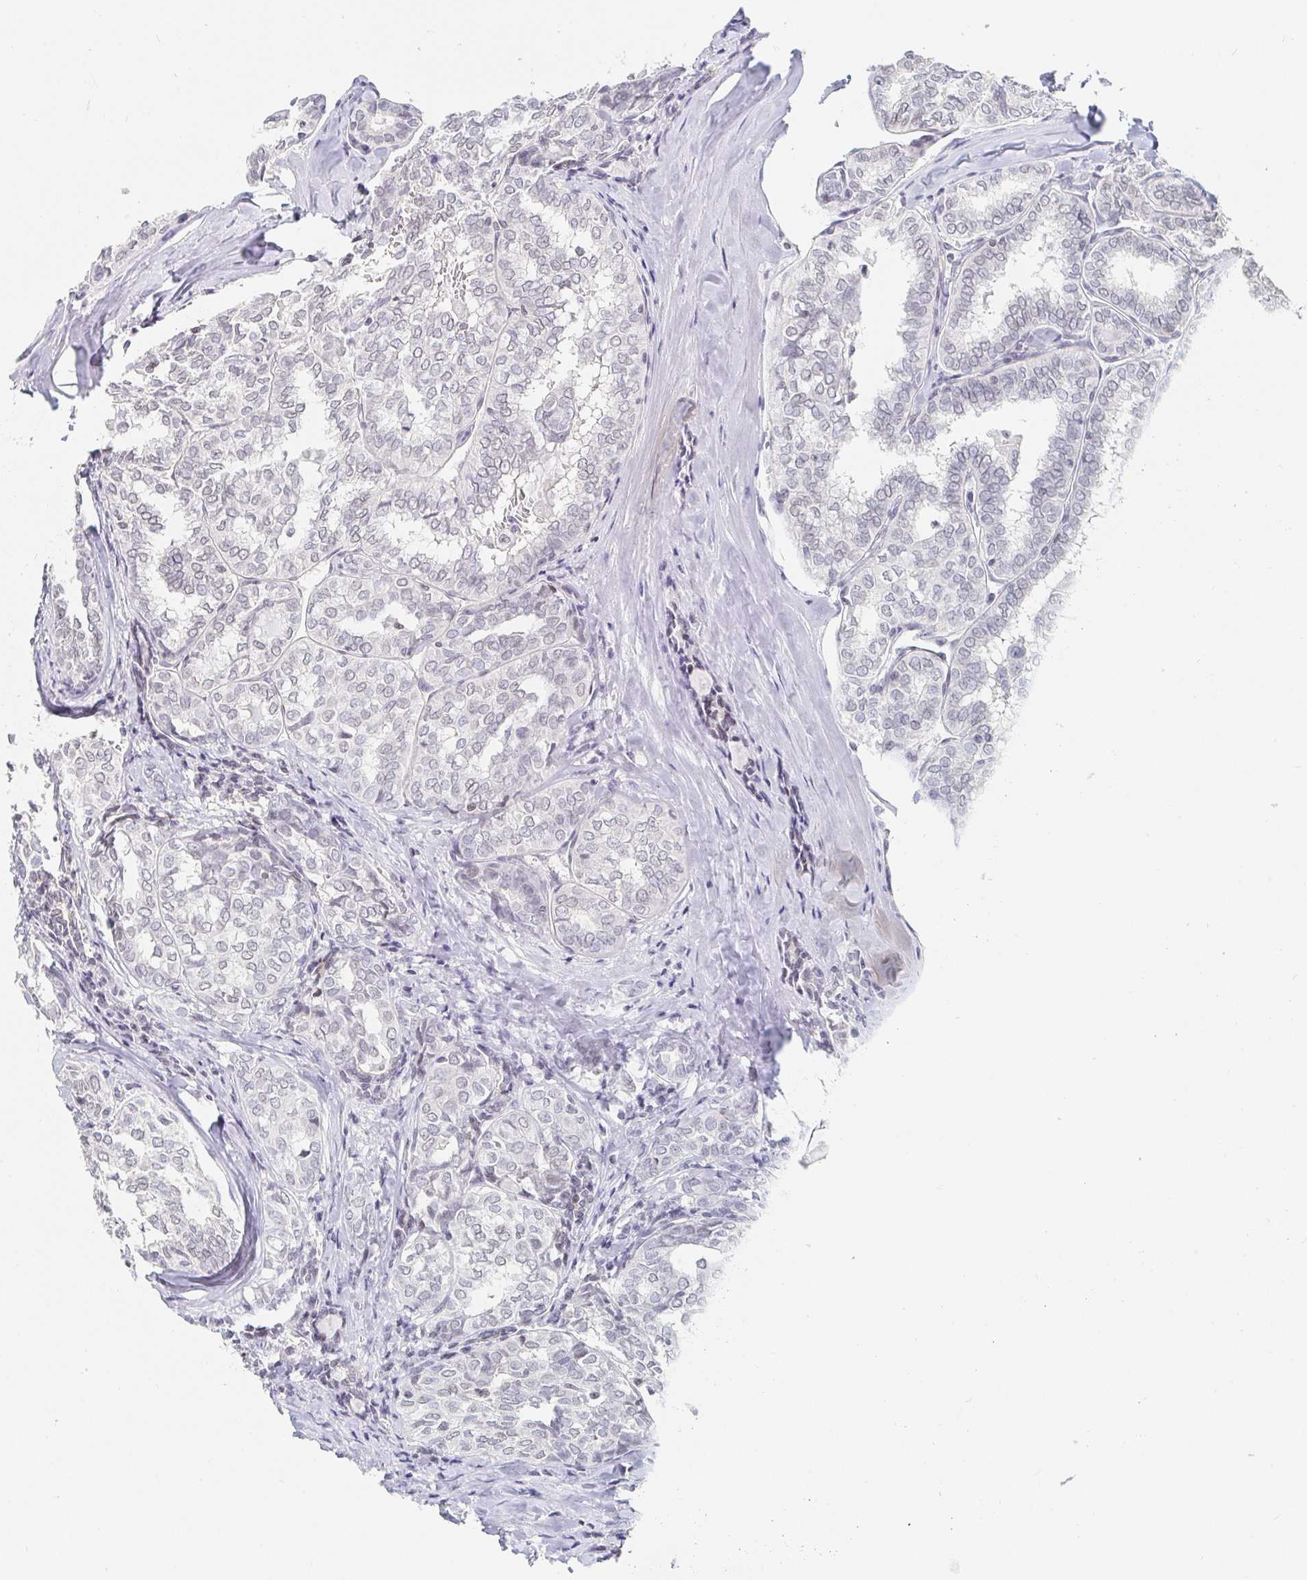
{"staining": {"intensity": "negative", "quantity": "none", "location": "none"}, "tissue": "thyroid cancer", "cell_type": "Tumor cells", "image_type": "cancer", "snomed": [{"axis": "morphology", "description": "Papillary adenocarcinoma, NOS"}, {"axis": "topography", "description": "Thyroid gland"}], "caption": "DAB immunohistochemical staining of human papillary adenocarcinoma (thyroid) reveals no significant positivity in tumor cells. (DAB (3,3'-diaminobenzidine) immunohistochemistry, high magnification).", "gene": "NME9", "patient": {"sex": "female", "age": 30}}